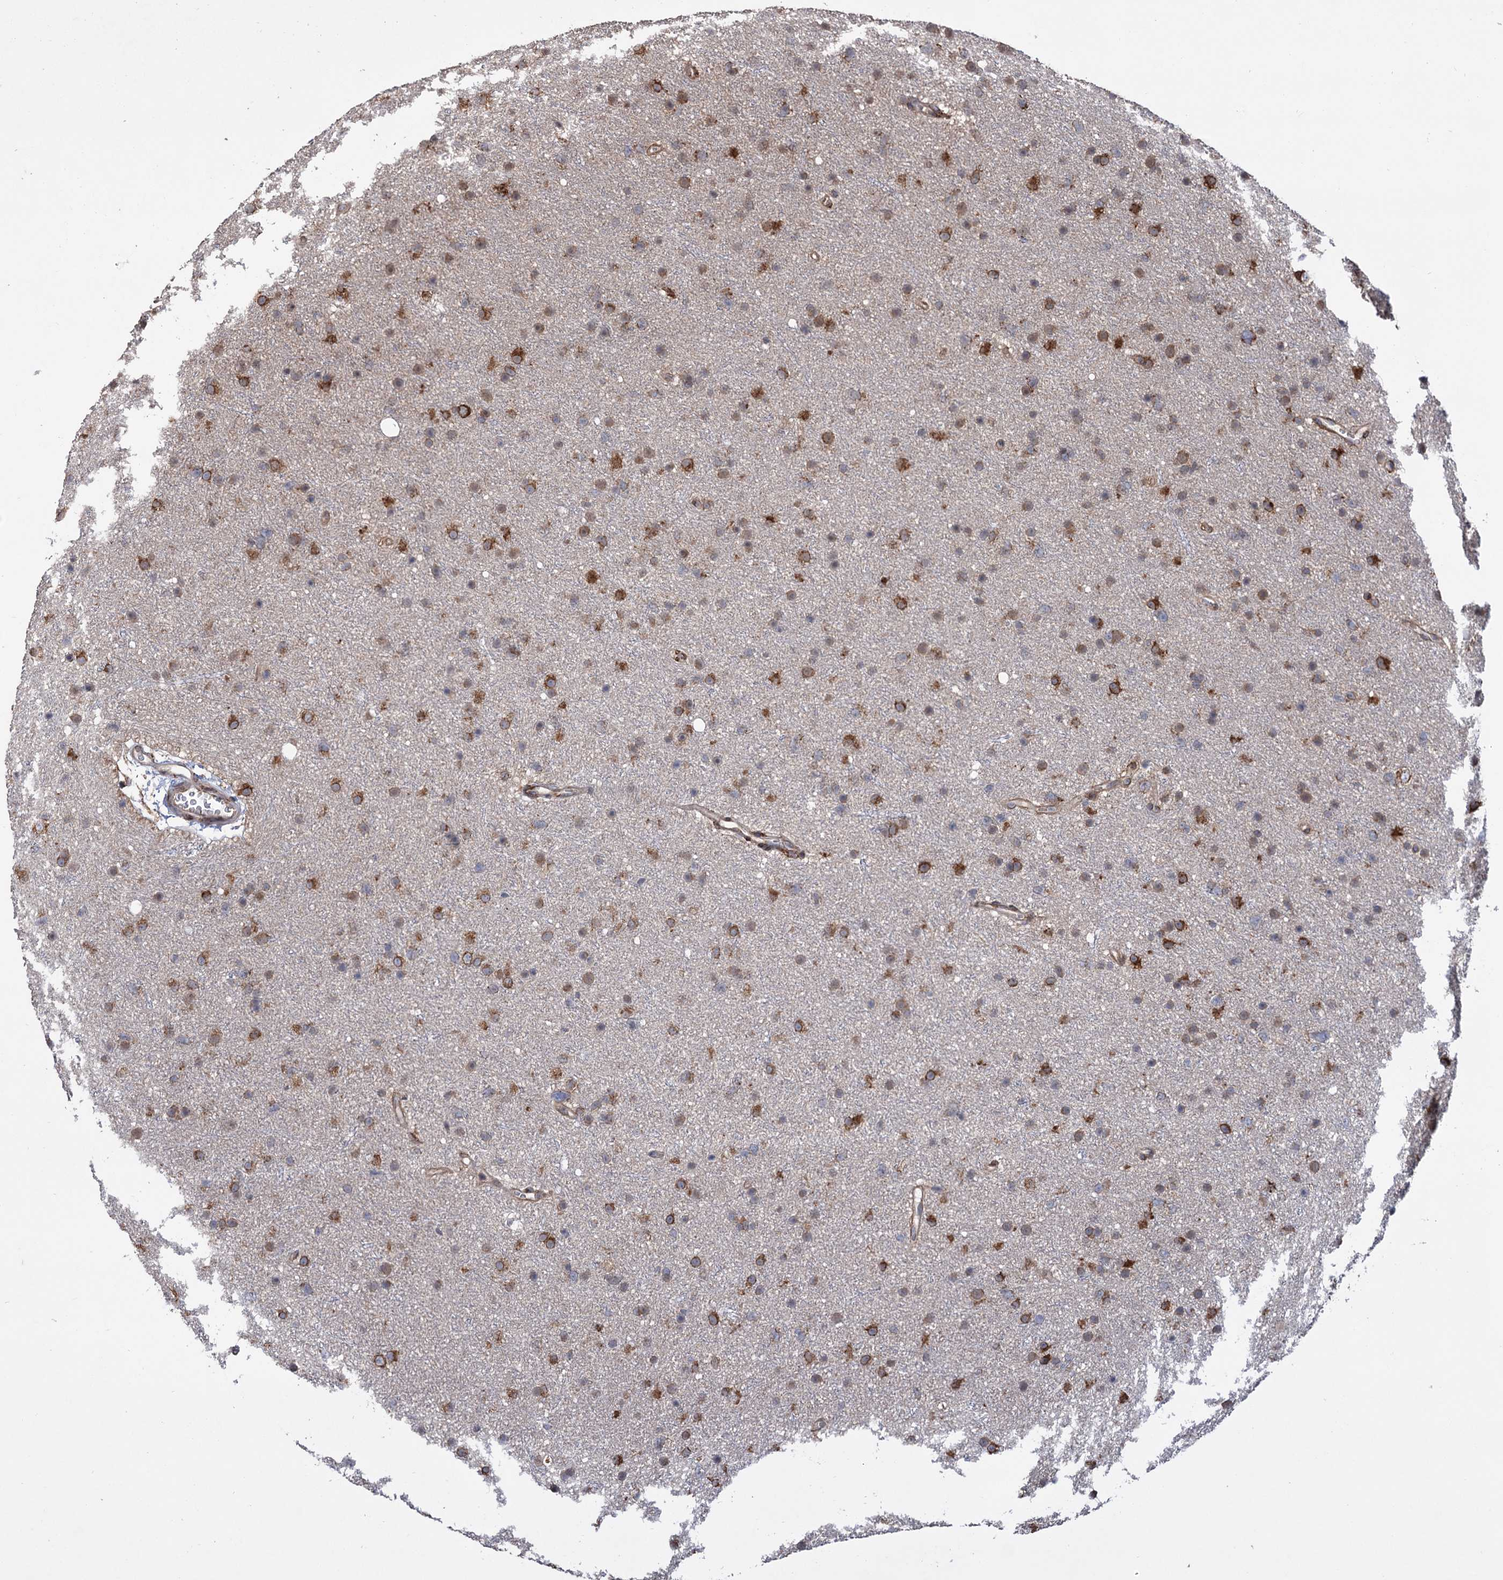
{"staining": {"intensity": "moderate", "quantity": "25%-75%", "location": "cytoplasmic/membranous"}, "tissue": "glioma", "cell_type": "Tumor cells", "image_type": "cancer", "snomed": [{"axis": "morphology", "description": "Glioma, malignant, Low grade"}, {"axis": "topography", "description": "Cerebral cortex"}], "caption": "Protein expression analysis of human malignant glioma (low-grade) reveals moderate cytoplasmic/membranous expression in approximately 25%-75% of tumor cells.", "gene": "CDAN1", "patient": {"sex": "female", "age": 39}}